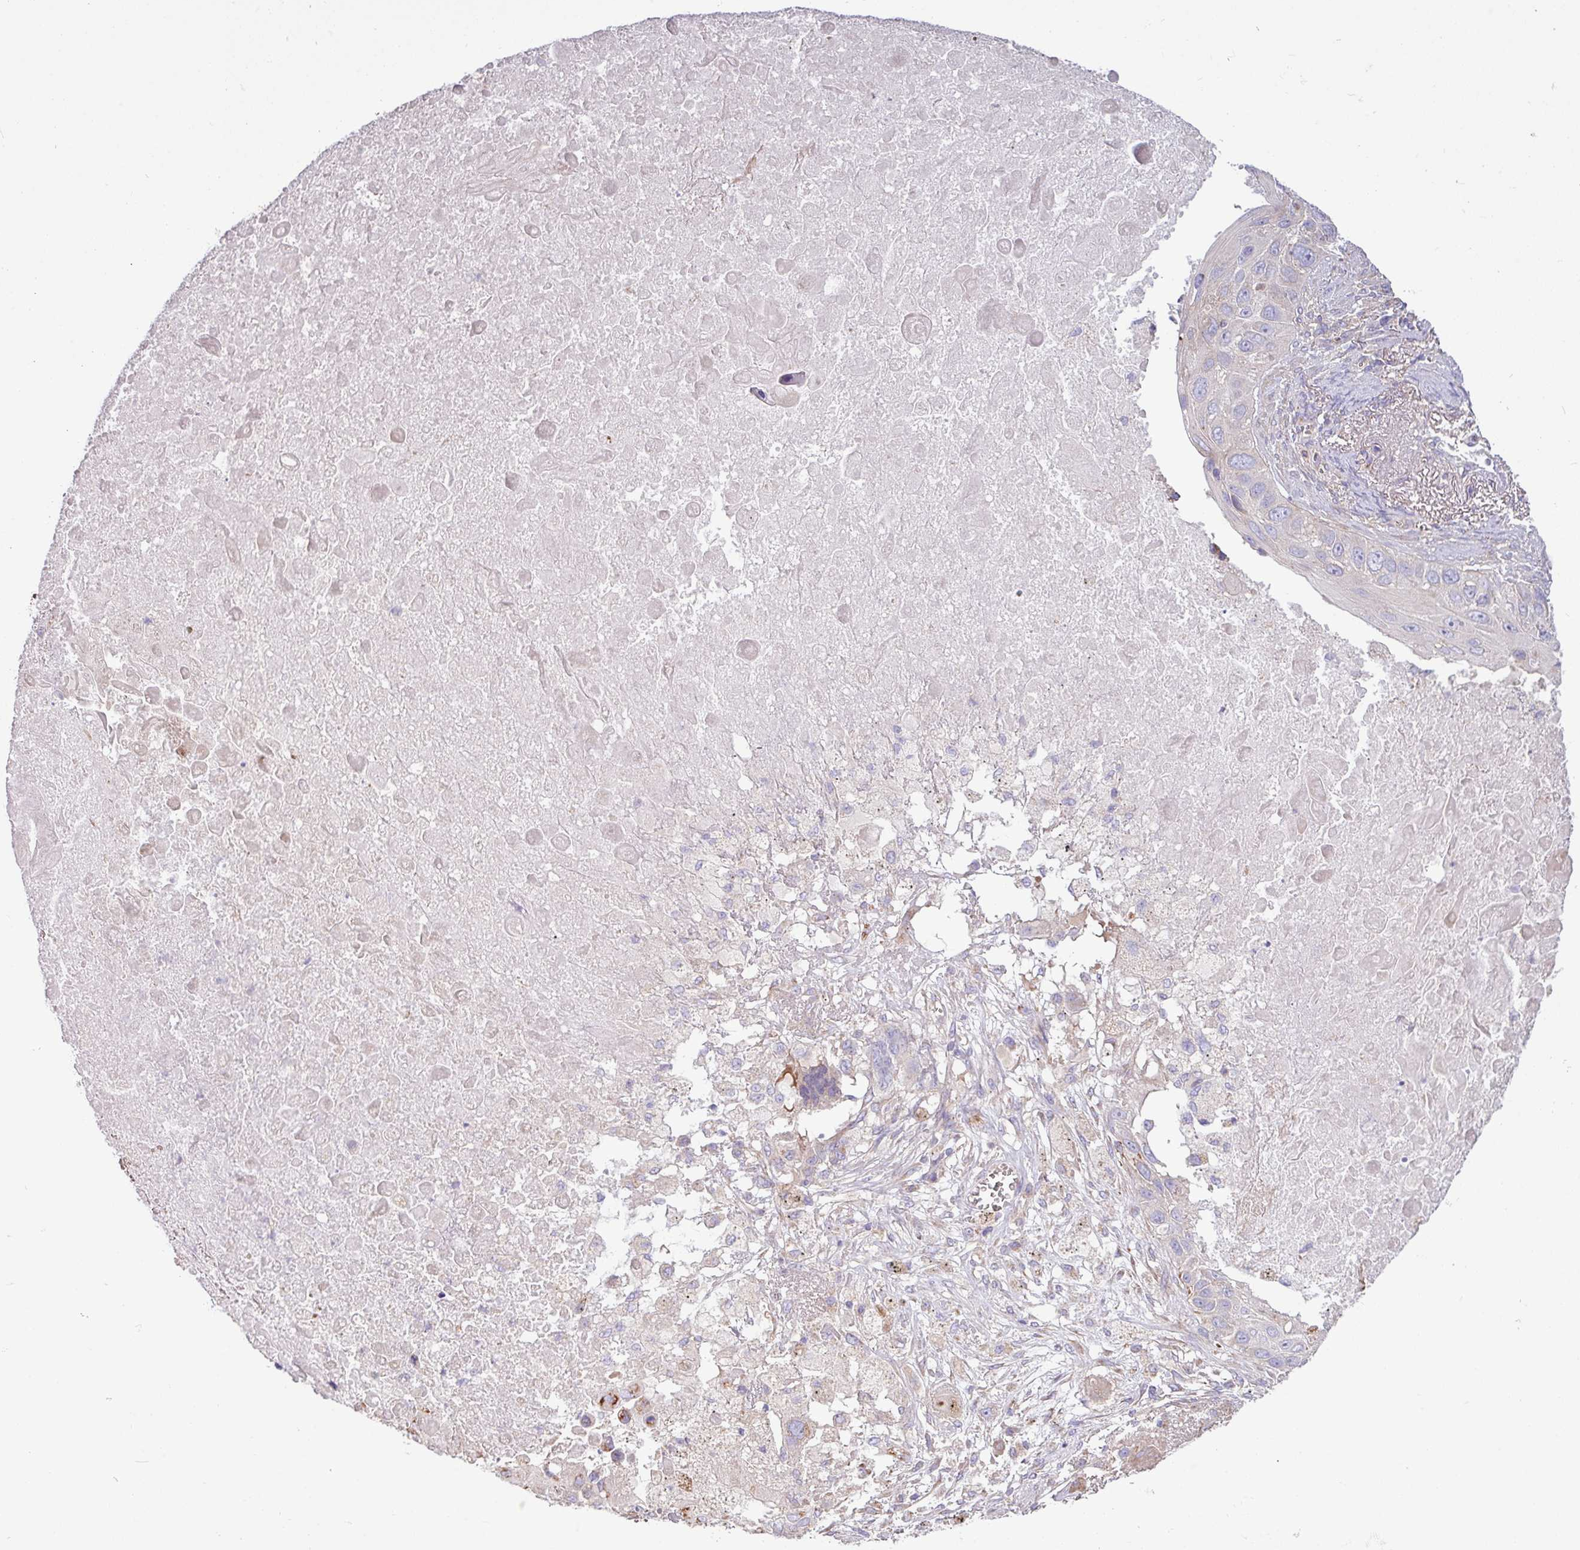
{"staining": {"intensity": "negative", "quantity": "none", "location": "none"}, "tissue": "lung cancer", "cell_type": "Tumor cells", "image_type": "cancer", "snomed": [{"axis": "morphology", "description": "Squamous cell carcinoma, NOS"}, {"axis": "topography", "description": "Lung"}], "caption": "This micrograph is of lung squamous cell carcinoma stained with IHC to label a protein in brown with the nuclei are counter-stained blue. There is no positivity in tumor cells. The staining is performed using DAB brown chromogen with nuclei counter-stained in using hematoxylin.", "gene": "PPM1J", "patient": {"sex": "male", "age": 66}}